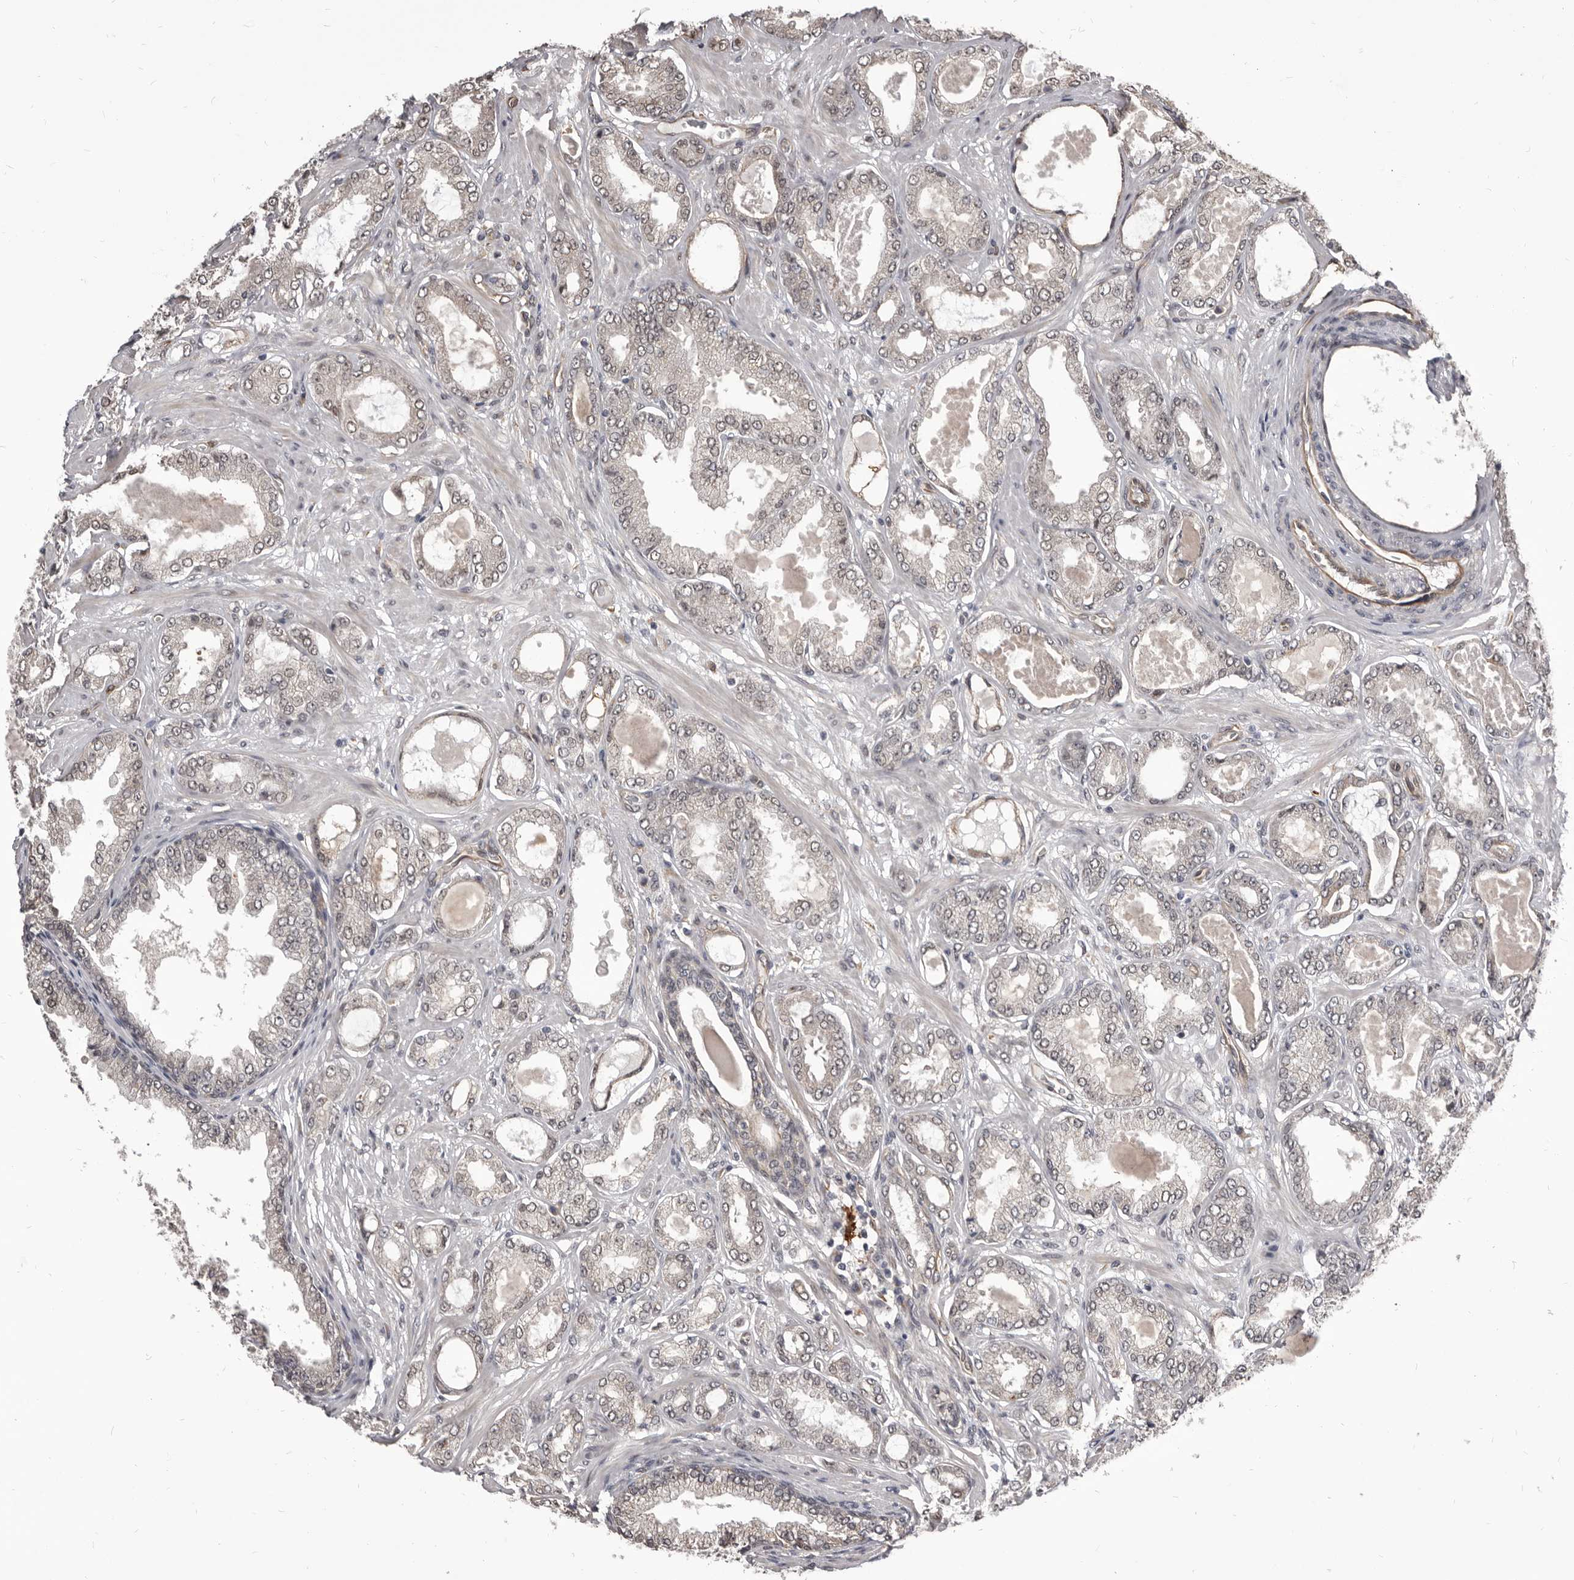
{"staining": {"intensity": "weak", "quantity": "<25%", "location": "cytoplasmic/membranous,nuclear"}, "tissue": "prostate cancer", "cell_type": "Tumor cells", "image_type": "cancer", "snomed": [{"axis": "morphology", "description": "Adenocarcinoma, Low grade"}, {"axis": "topography", "description": "Prostate"}], "caption": "Photomicrograph shows no significant protein expression in tumor cells of prostate cancer (adenocarcinoma (low-grade)).", "gene": "ADAMTS20", "patient": {"sex": "male", "age": 63}}